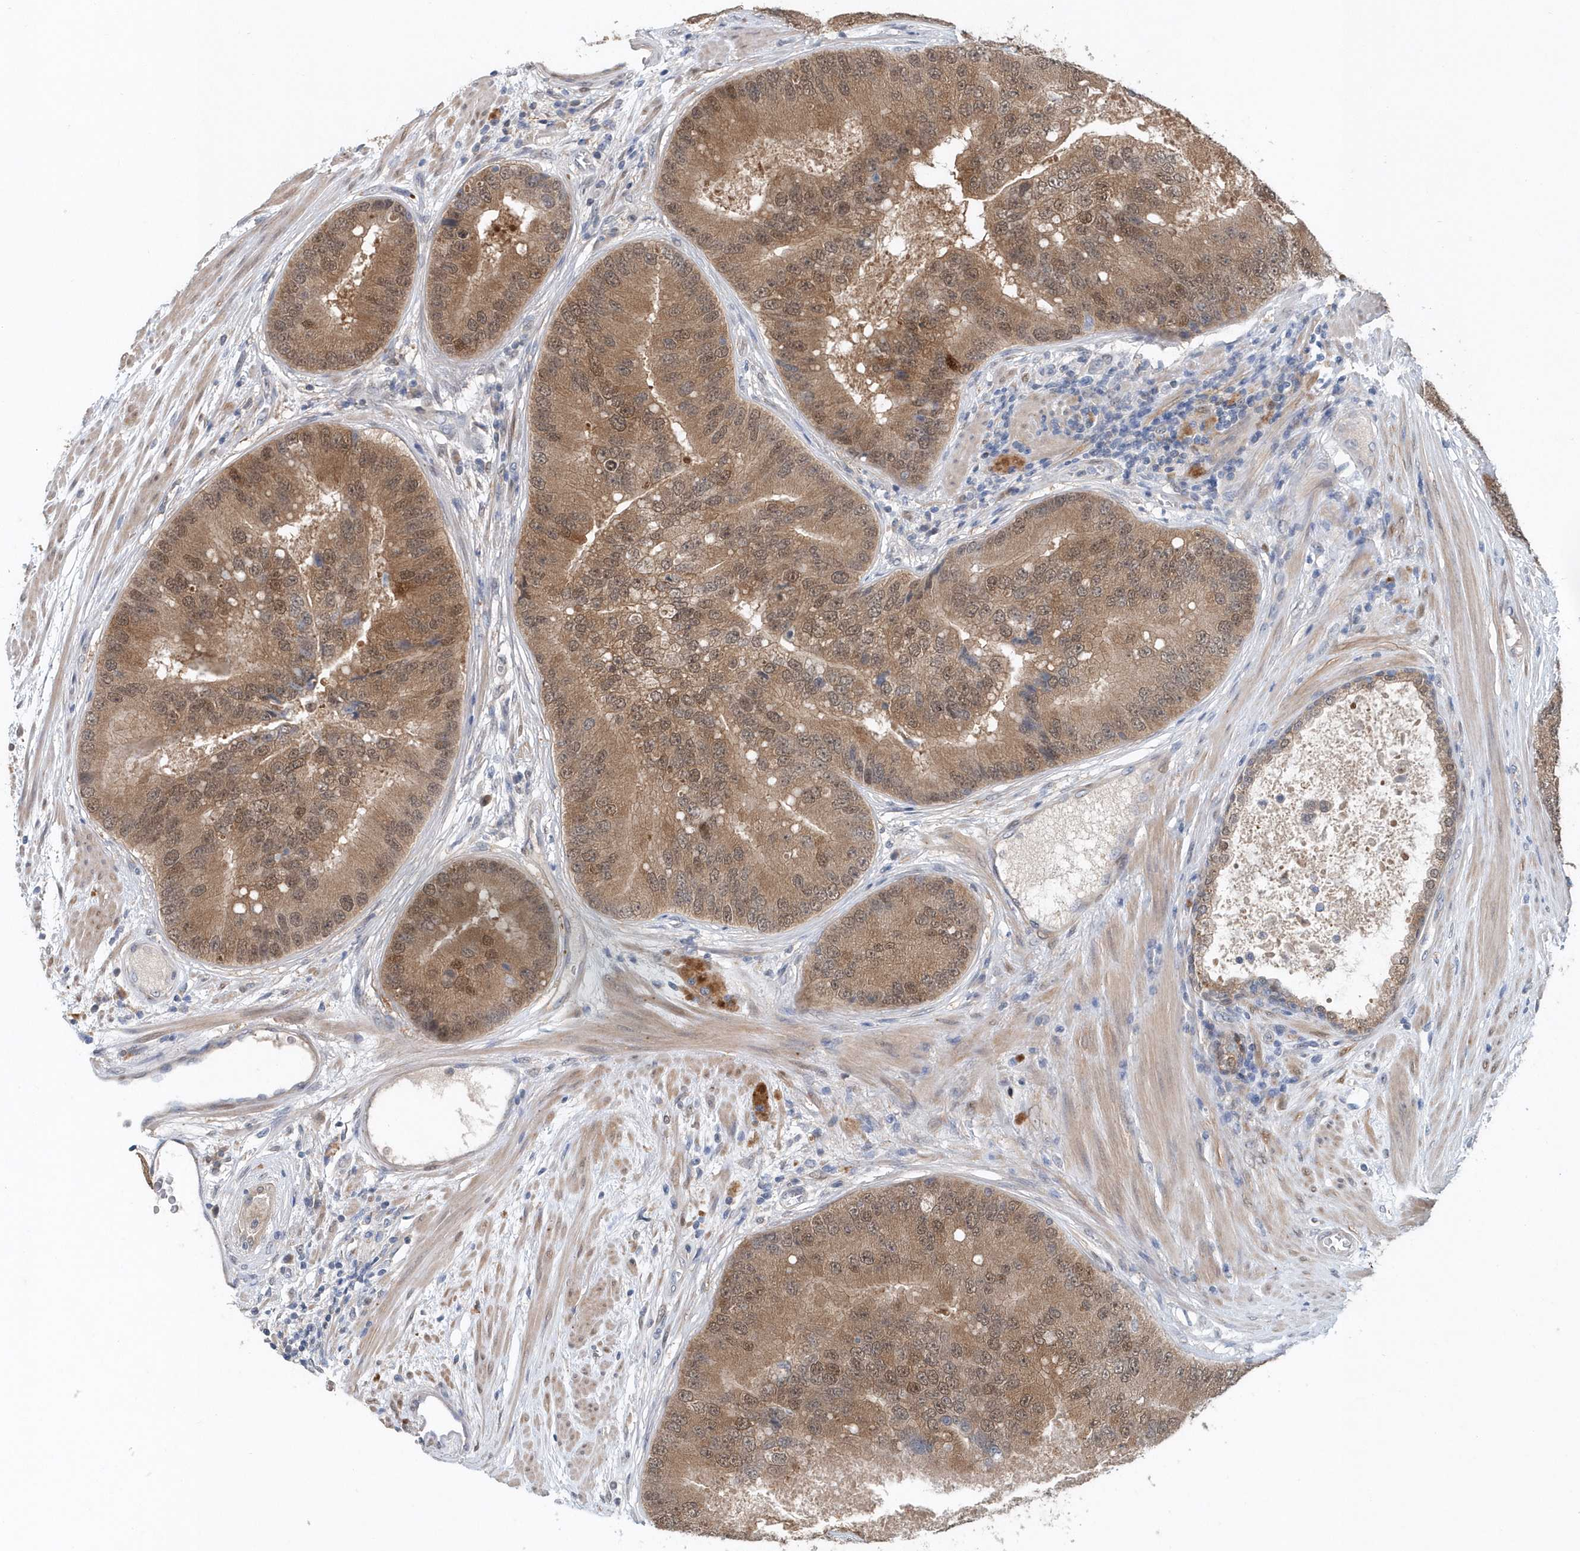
{"staining": {"intensity": "moderate", "quantity": ">75%", "location": "cytoplasmic/membranous,nuclear"}, "tissue": "prostate cancer", "cell_type": "Tumor cells", "image_type": "cancer", "snomed": [{"axis": "morphology", "description": "Adenocarcinoma, High grade"}, {"axis": "topography", "description": "Prostate"}], "caption": "This is an image of immunohistochemistry (IHC) staining of prostate cancer, which shows moderate staining in the cytoplasmic/membranous and nuclear of tumor cells.", "gene": "PFN2", "patient": {"sex": "male", "age": 70}}